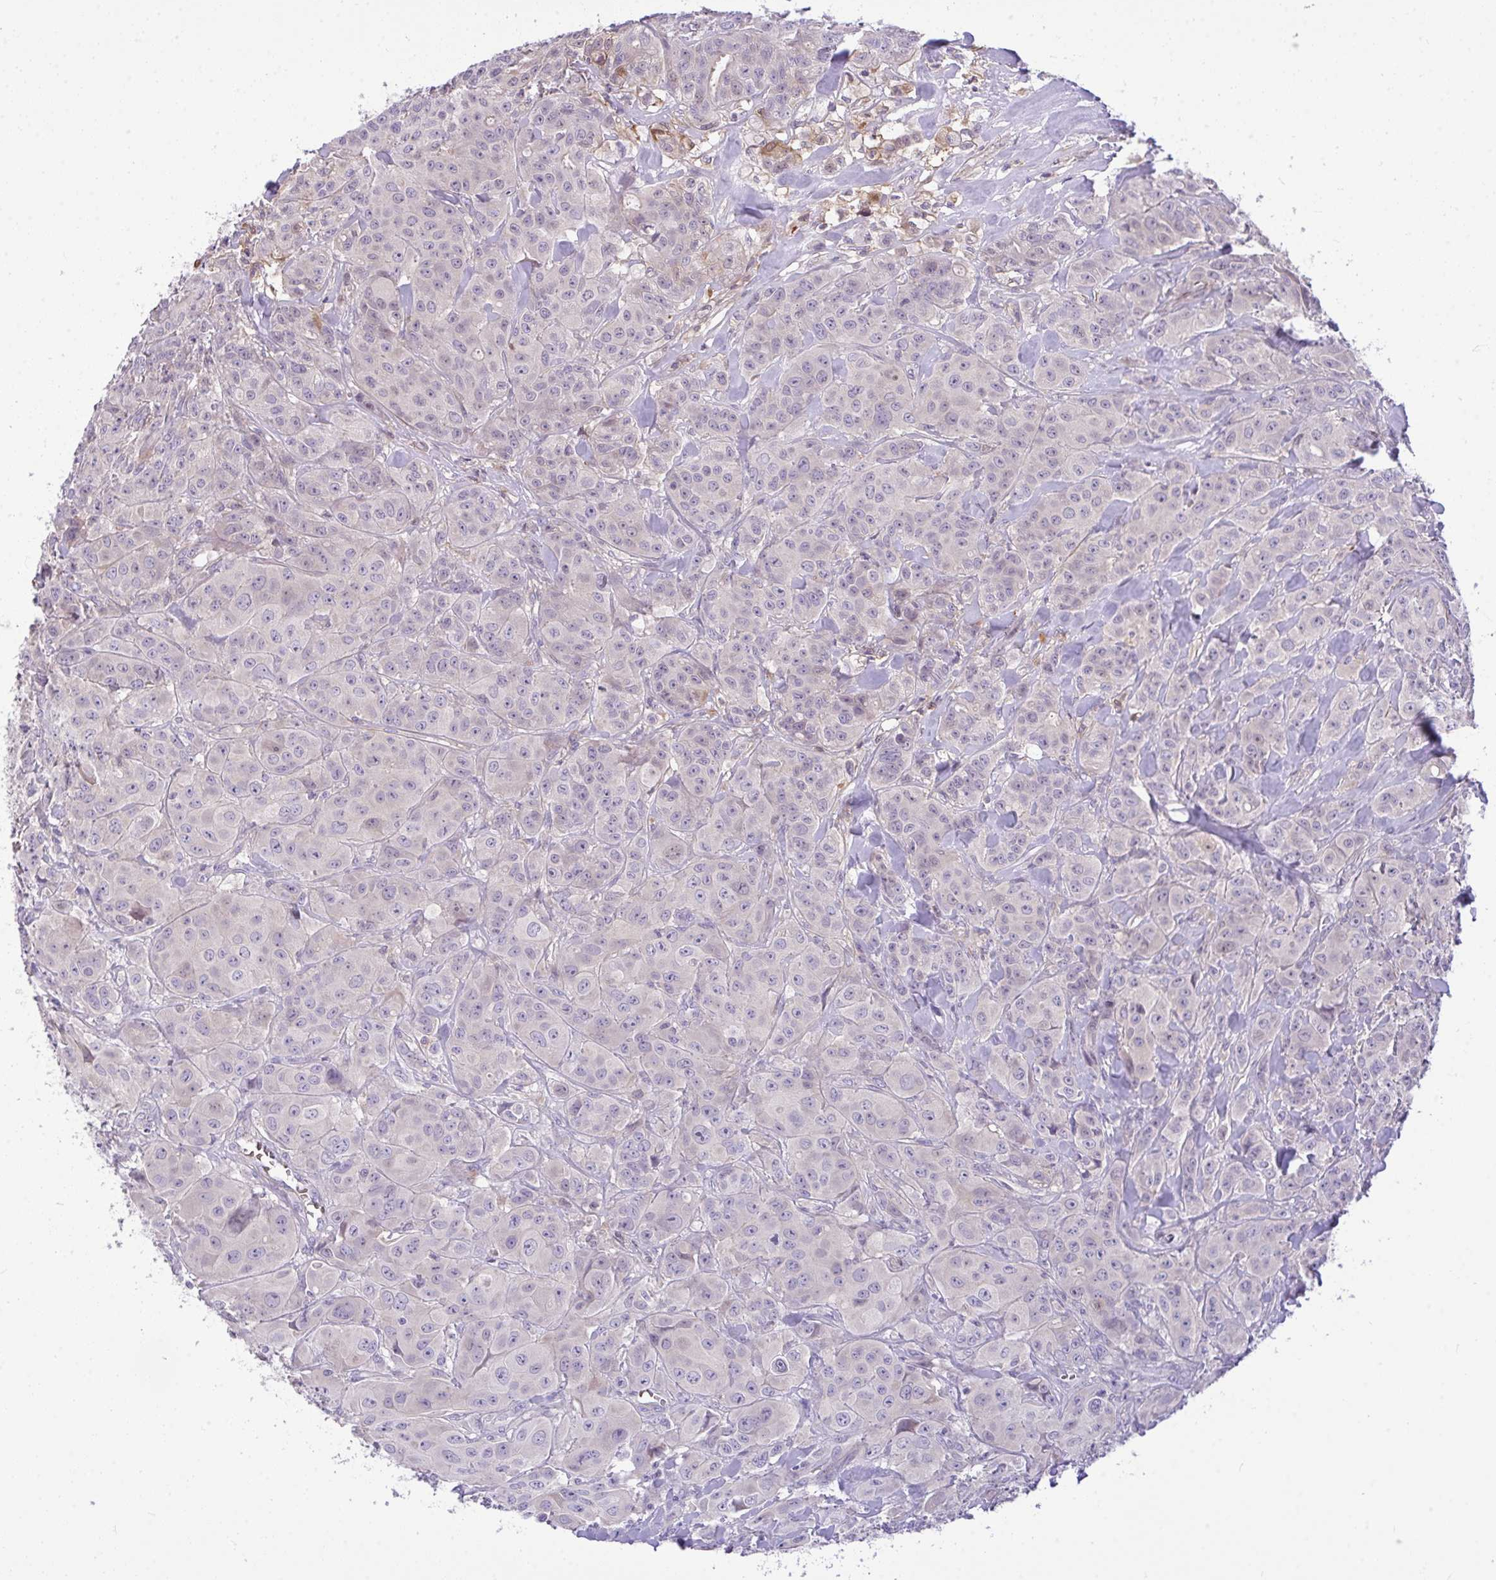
{"staining": {"intensity": "negative", "quantity": "none", "location": "none"}, "tissue": "breast cancer", "cell_type": "Tumor cells", "image_type": "cancer", "snomed": [{"axis": "morphology", "description": "Normal tissue, NOS"}, {"axis": "morphology", "description": "Duct carcinoma"}, {"axis": "topography", "description": "Breast"}], "caption": "Immunohistochemical staining of human invasive ductal carcinoma (breast) displays no significant staining in tumor cells.", "gene": "MOCS1", "patient": {"sex": "female", "age": 43}}